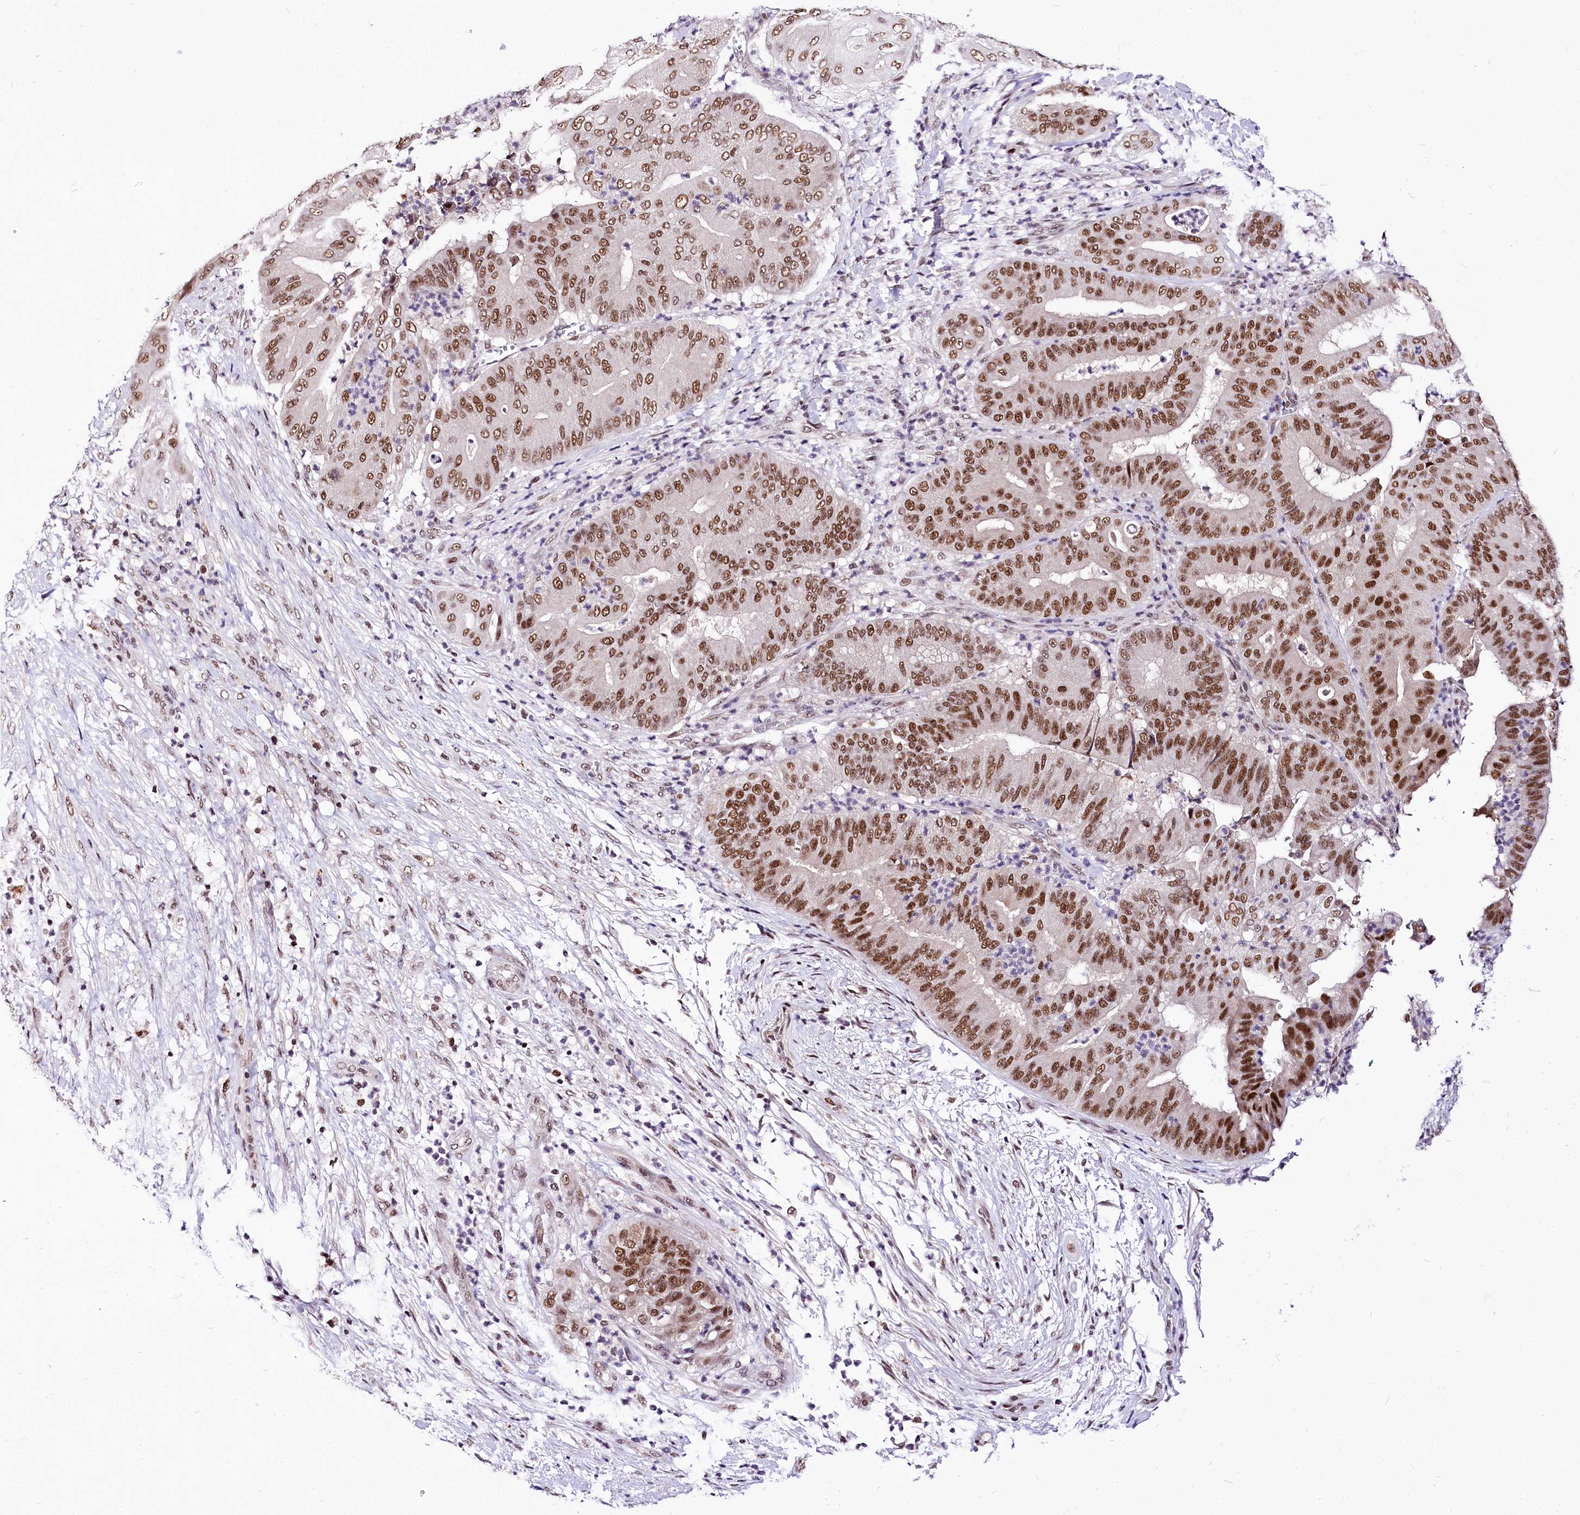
{"staining": {"intensity": "moderate", "quantity": ">75%", "location": "nuclear"}, "tissue": "pancreatic cancer", "cell_type": "Tumor cells", "image_type": "cancer", "snomed": [{"axis": "morphology", "description": "Adenocarcinoma, NOS"}, {"axis": "topography", "description": "Pancreas"}], "caption": "IHC photomicrograph of human pancreatic adenocarcinoma stained for a protein (brown), which displays medium levels of moderate nuclear expression in approximately >75% of tumor cells.", "gene": "POLA2", "patient": {"sex": "female", "age": 77}}